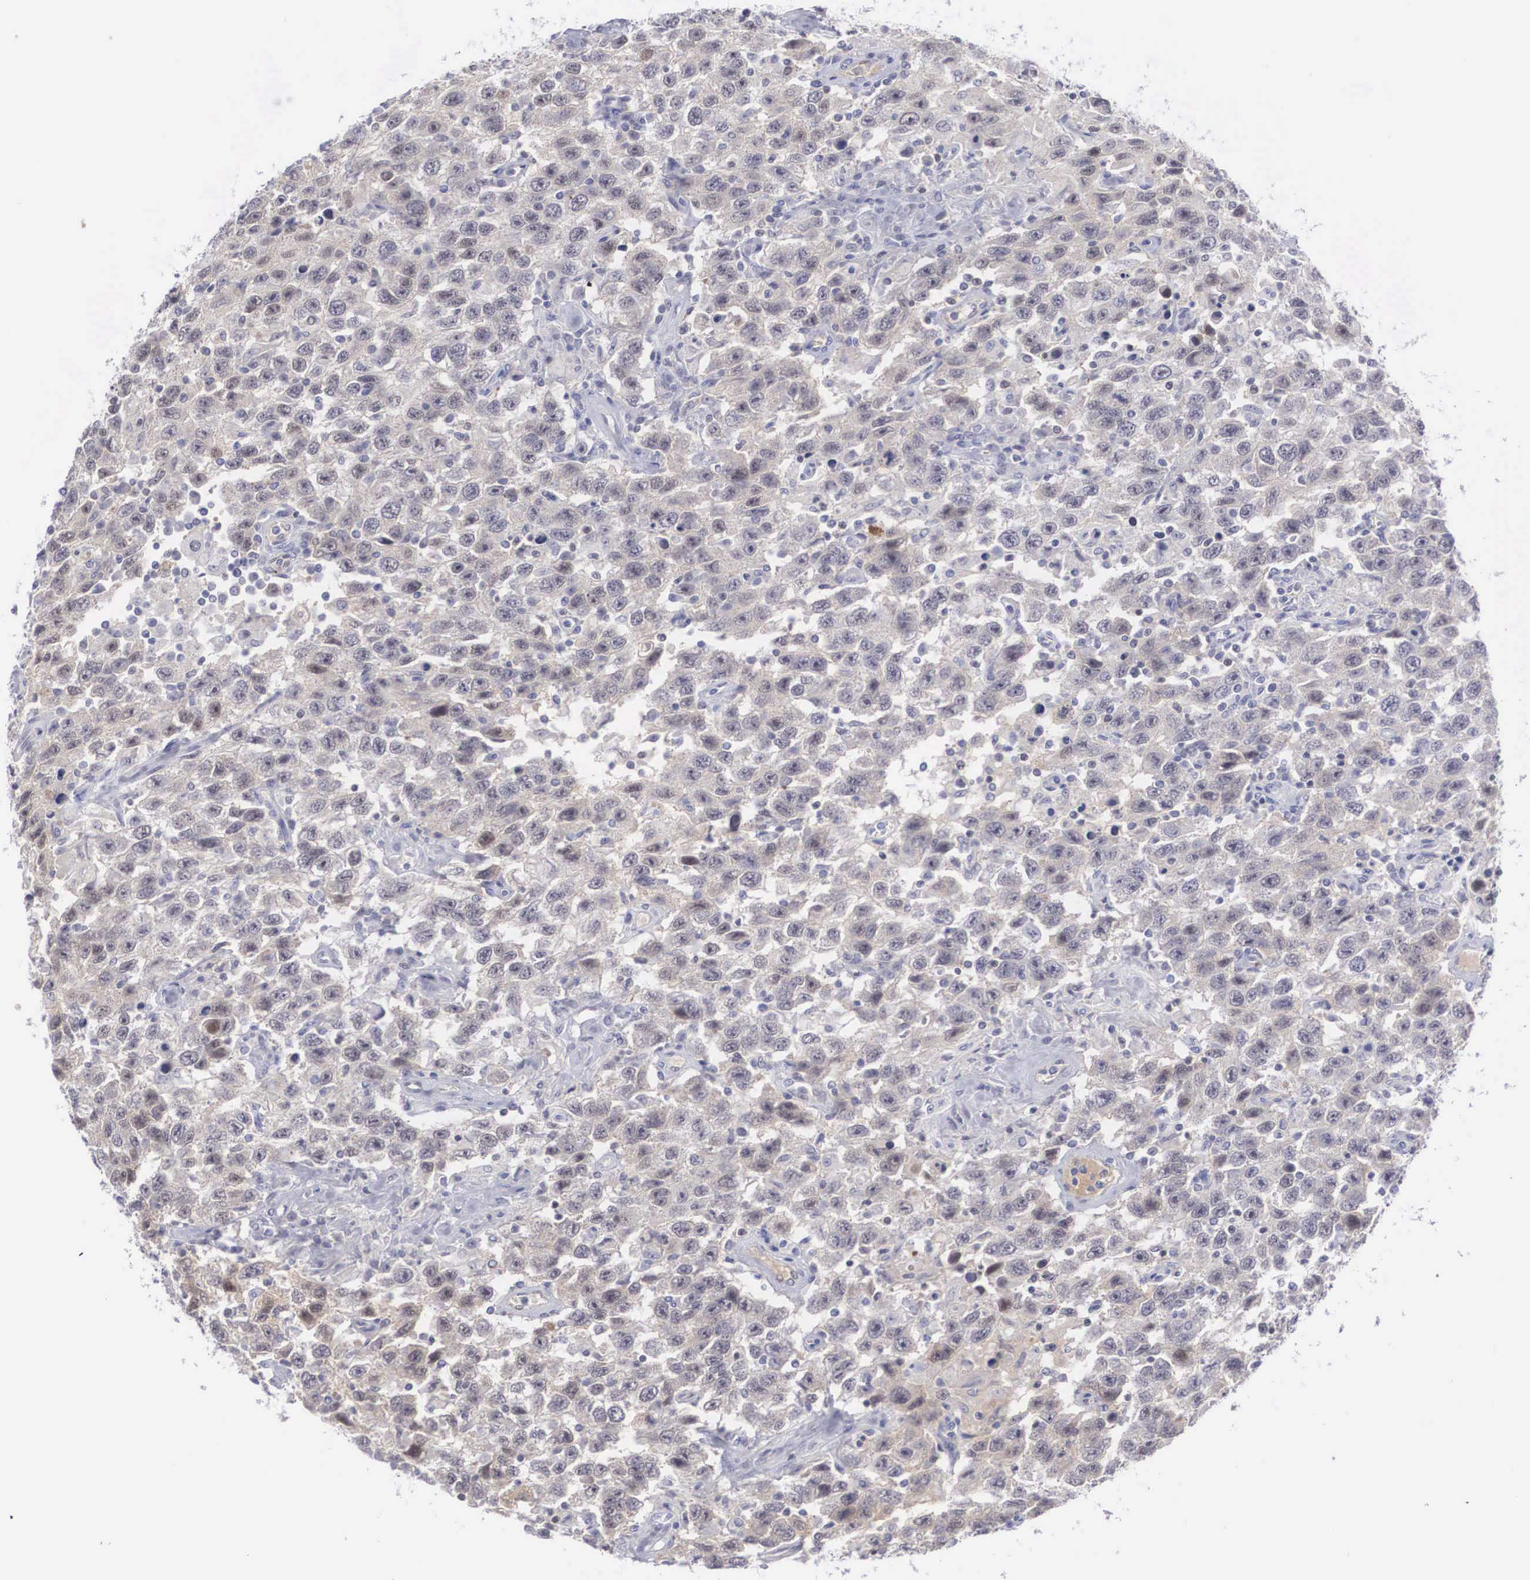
{"staining": {"intensity": "weak", "quantity": "<25%", "location": "cytoplasmic/membranous,nuclear"}, "tissue": "testis cancer", "cell_type": "Tumor cells", "image_type": "cancer", "snomed": [{"axis": "morphology", "description": "Seminoma, NOS"}, {"axis": "topography", "description": "Testis"}], "caption": "Tumor cells are negative for brown protein staining in testis cancer. (DAB immunohistochemistry, high magnification).", "gene": "RBPJ", "patient": {"sex": "male", "age": 41}}